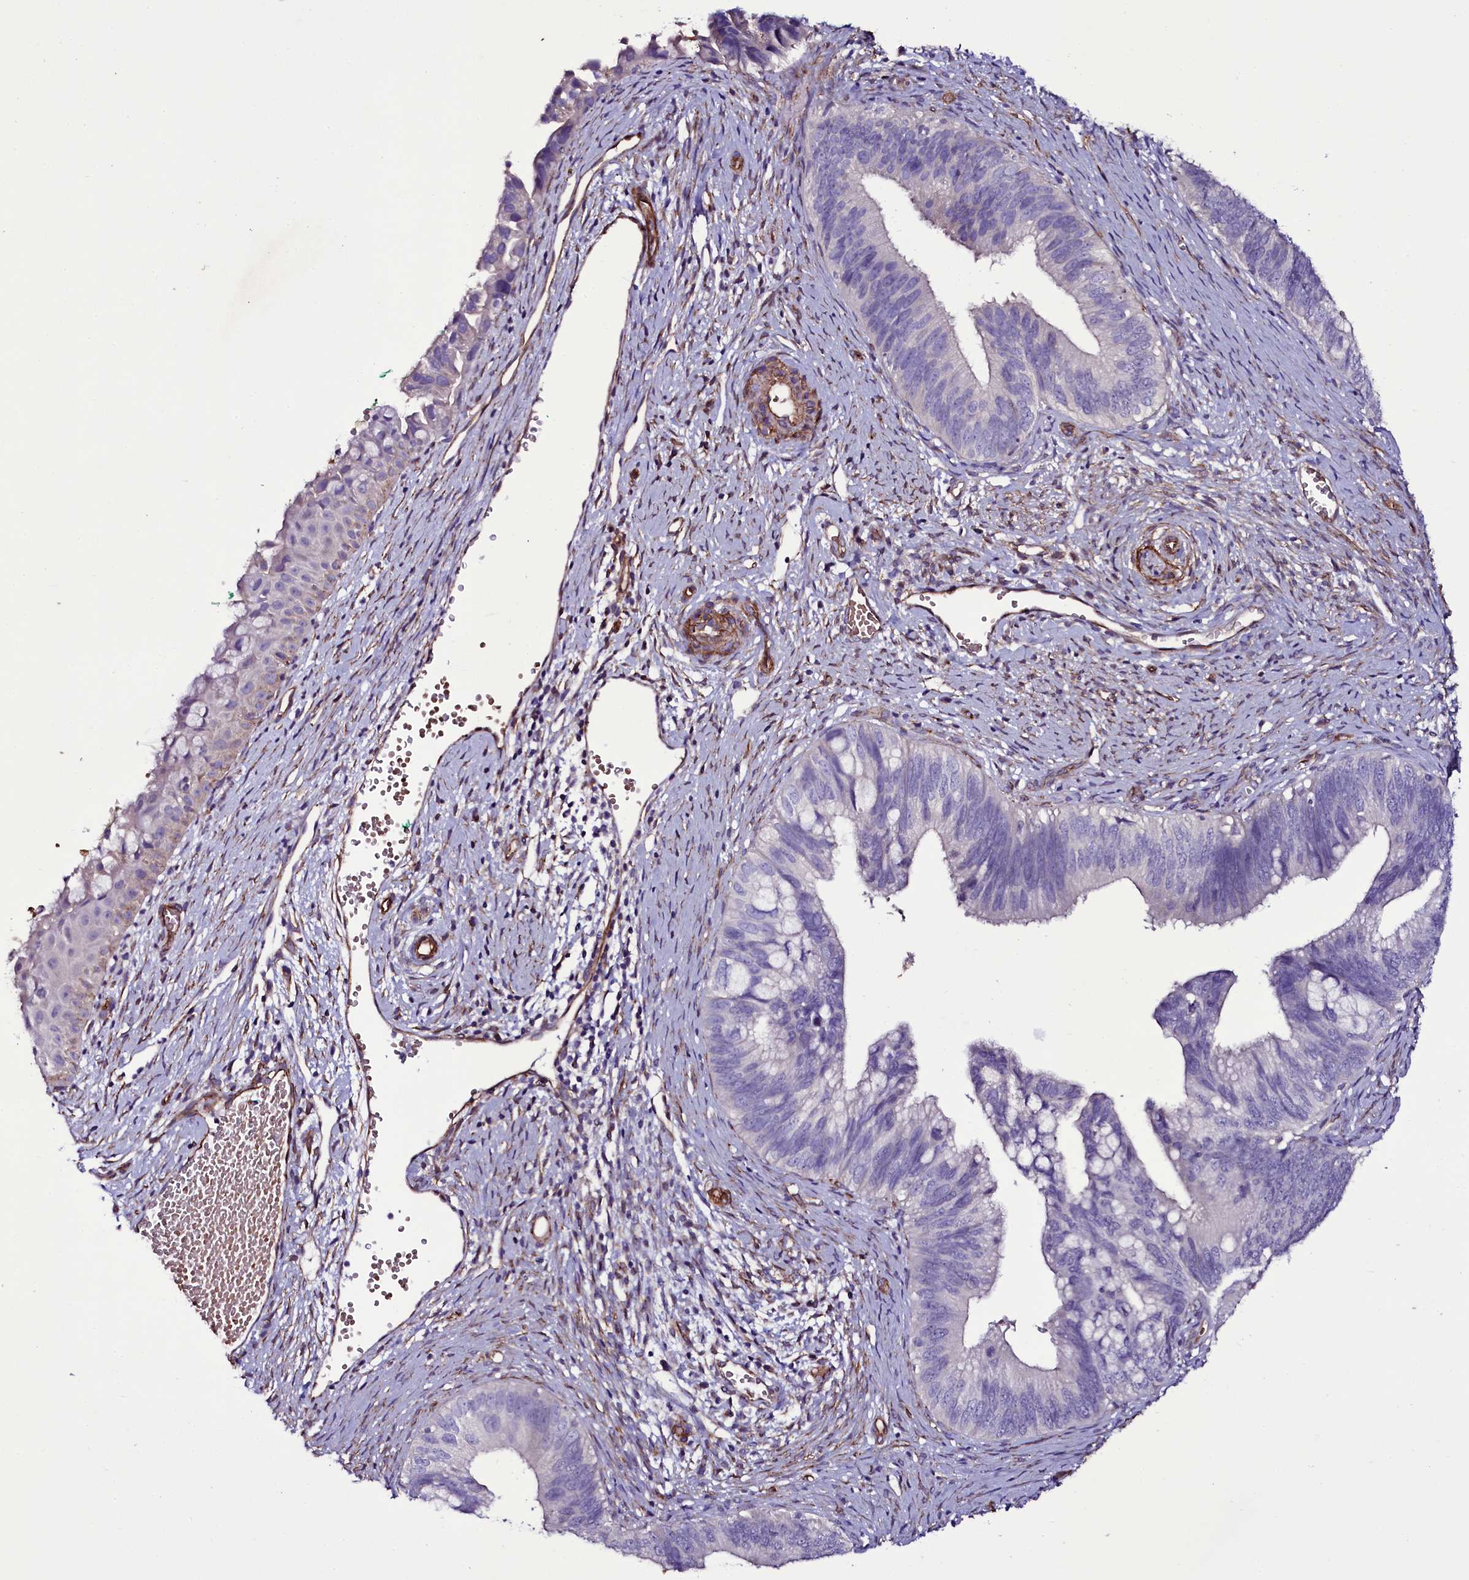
{"staining": {"intensity": "negative", "quantity": "none", "location": "none"}, "tissue": "cervical cancer", "cell_type": "Tumor cells", "image_type": "cancer", "snomed": [{"axis": "morphology", "description": "Adenocarcinoma, NOS"}, {"axis": "topography", "description": "Cervix"}], "caption": "DAB immunohistochemical staining of adenocarcinoma (cervical) reveals no significant positivity in tumor cells. (DAB immunohistochemistry (IHC), high magnification).", "gene": "MEX3C", "patient": {"sex": "female", "age": 42}}